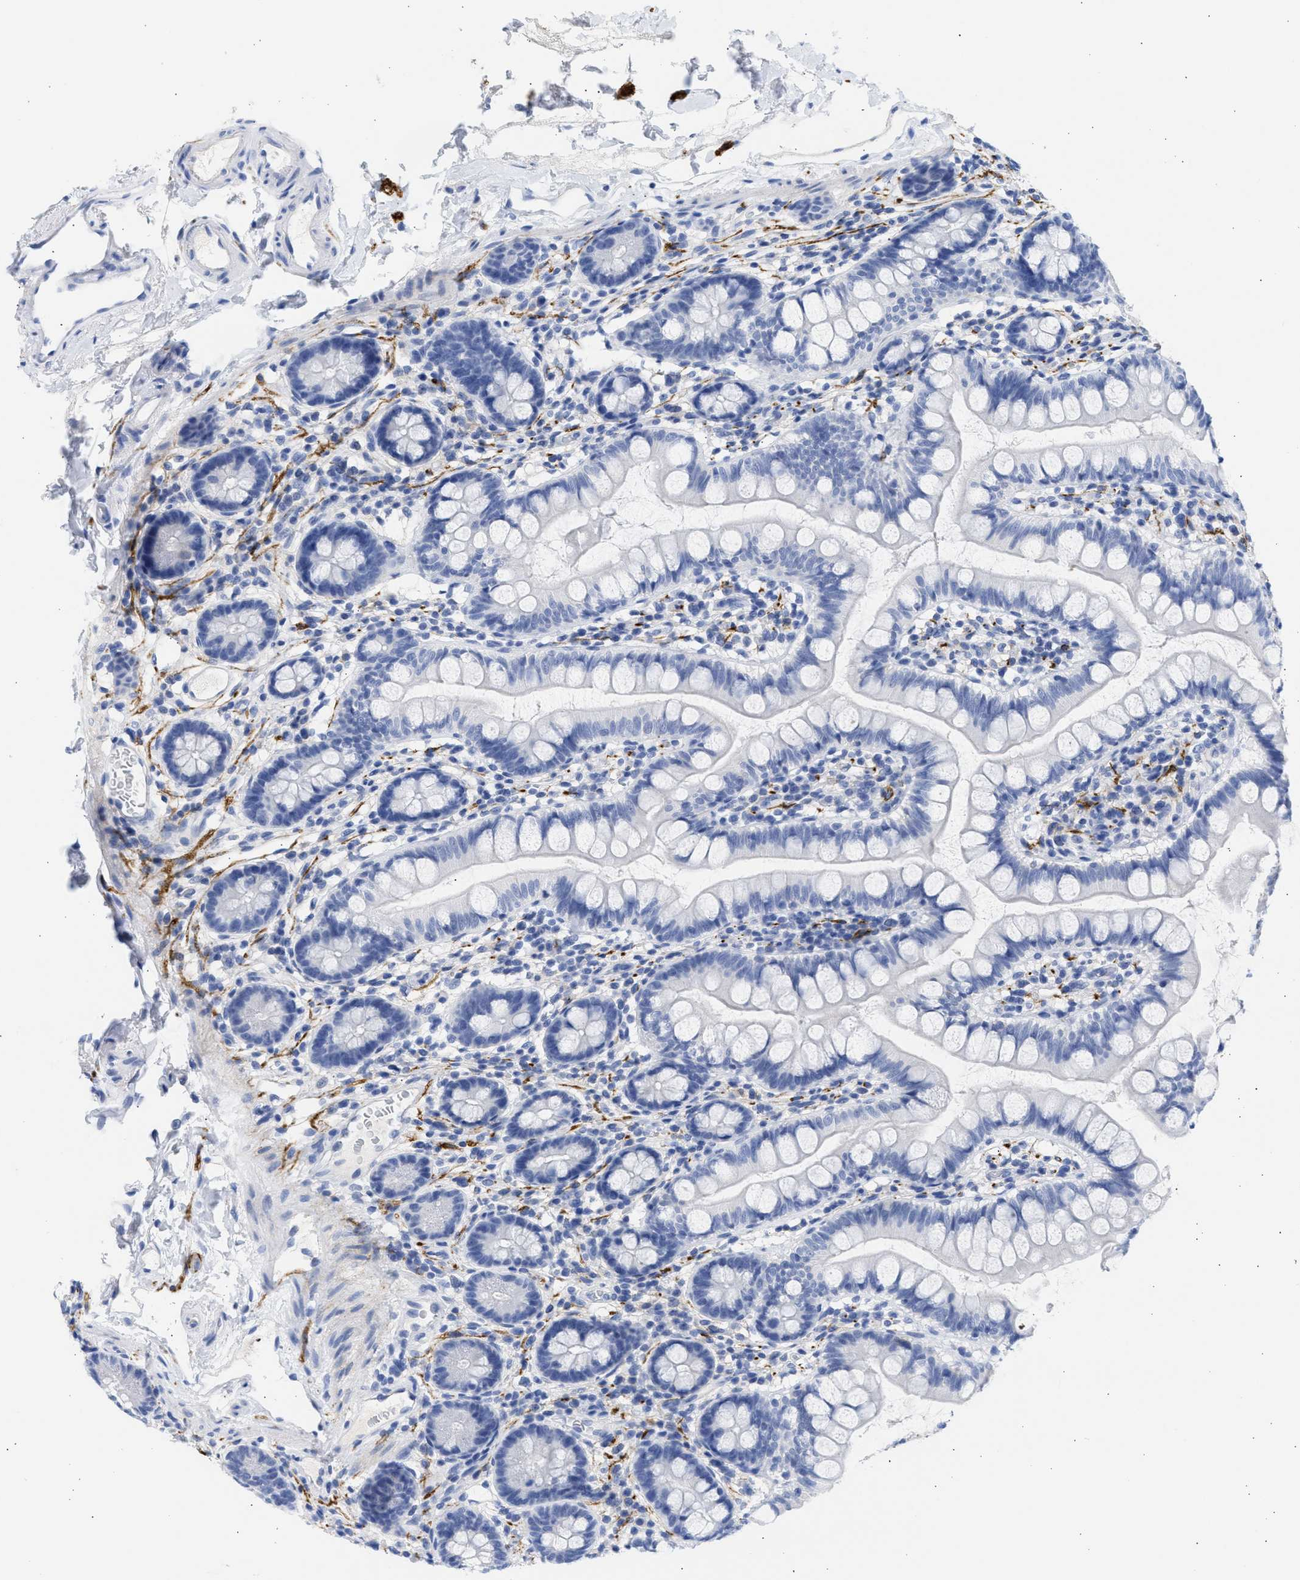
{"staining": {"intensity": "negative", "quantity": "none", "location": "none"}, "tissue": "small intestine", "cell_type": "Glandular cells", "image_type": "normal", "snomed": [{"axis": "morphology", "description": "Normal tissue, NOS"}, {"axis": "topography", "description": "Small intestine"}], "caption": "Immunohistochemistry of benign human small intestine shows no positivity in glandular cells.", "gene": "NCAM1", "patient": {"sex": "female", "age": 84}}